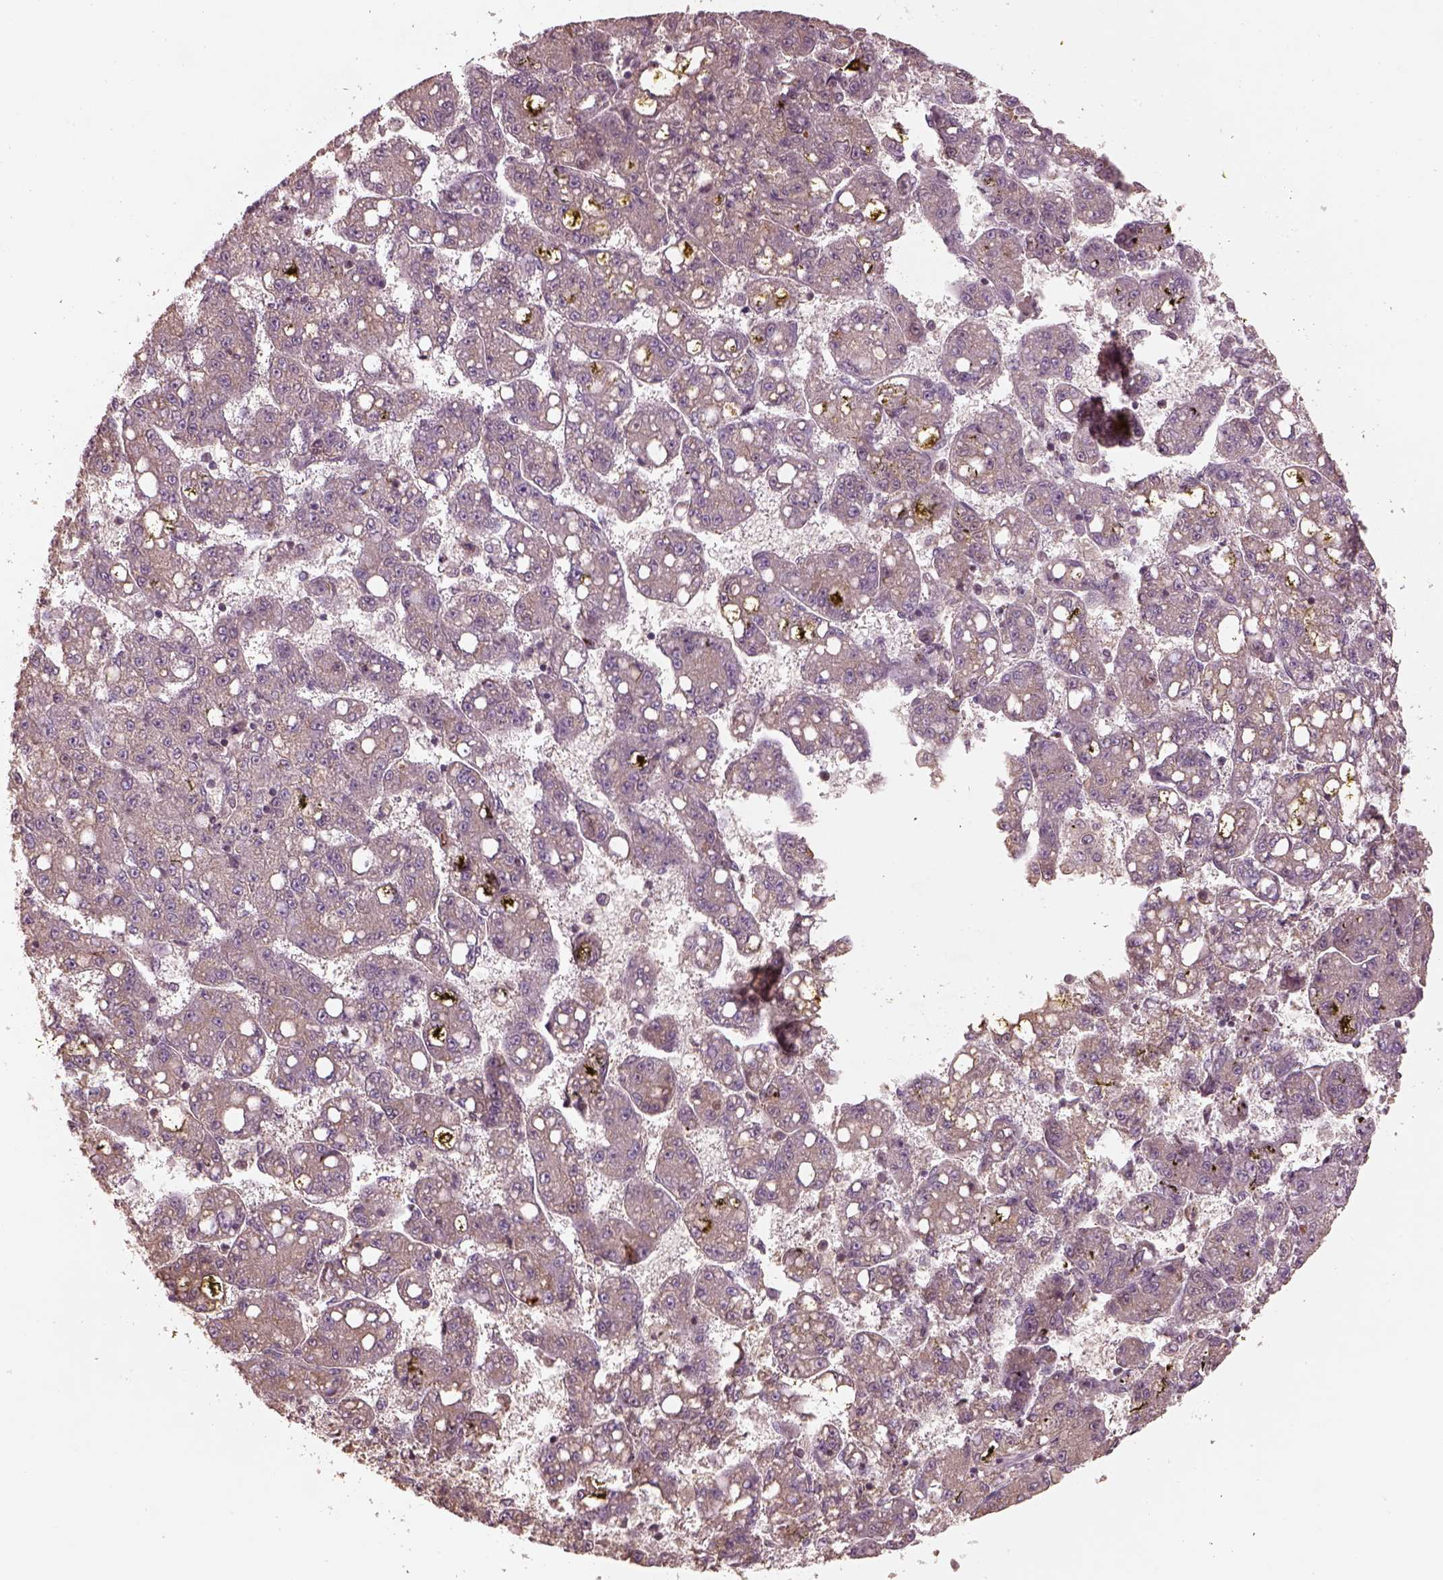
{"staining": {"intensity": "weak", "quantity": ">75%", "location": "cytoplasmic/membranous"}, "tissue": "liver cancer", "cell_type": "Tumor cells", "image_type": "cancer", "snomed": [{"axis": "morphology", "description": "Carcinoma, Hepatocellular, NOS"}, {"axis": "topography", "description": "Liver"}], "caption": "Immunohistochemistry of human hepatocellular carcinoma (liver) demonstrates low levels of weak cytoplasmic/membranous expression in about >75% of tumor cells.", "gene": "TLX3", "patient": {"sex": "female", "age": 65}}